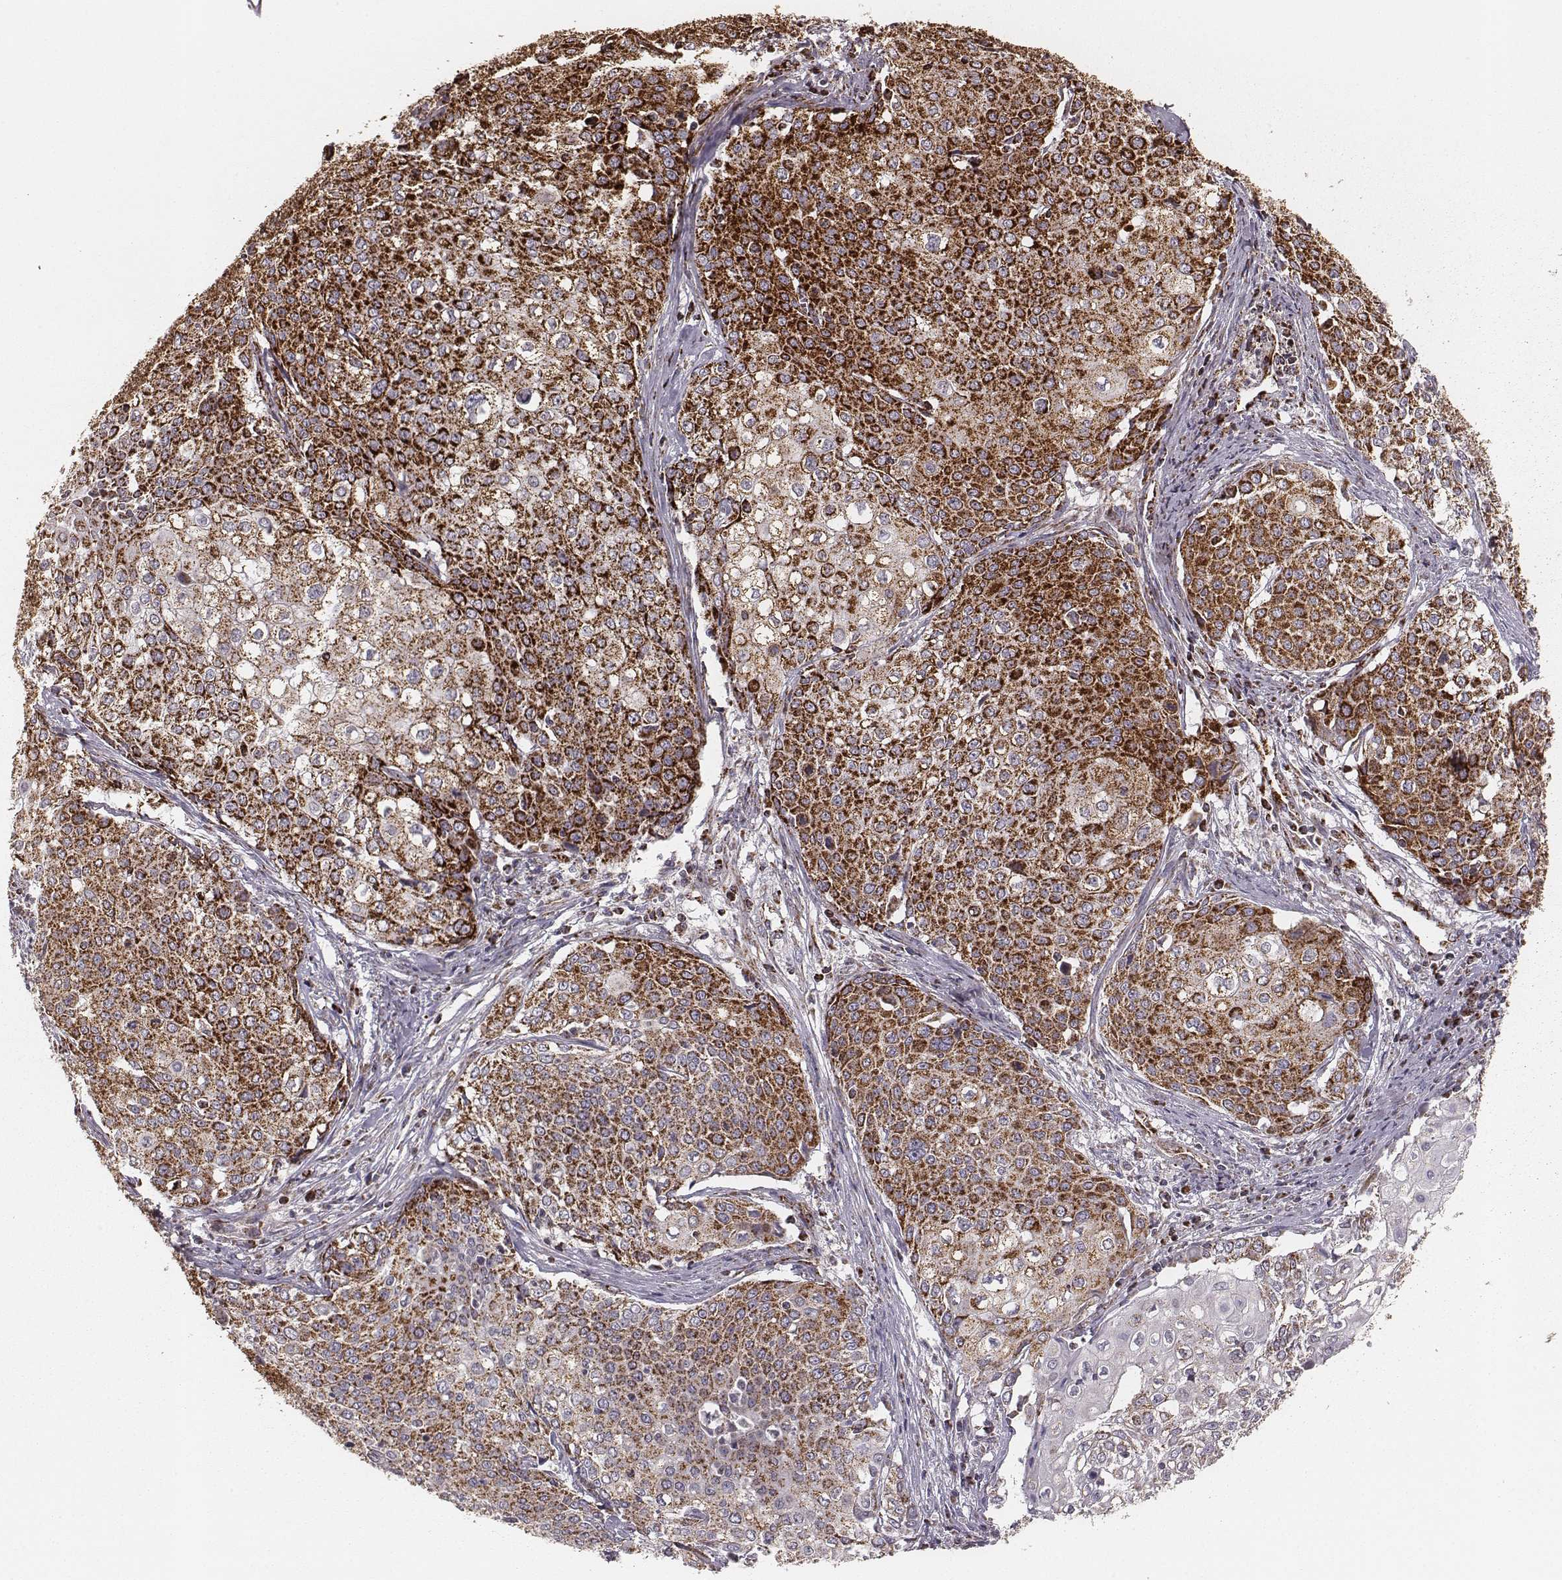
{"staining": {"intensity": "strong", "quantity": ">75%", "location": "cytoplasmic/membranous"}, "tissue": "cervical cancer", "cell_type": "Tumor cells", "image_type": "cancer", "snomed": [{"axis": "morphology", "description": "Squamous cell carcinoma, NOS"}, {"axis": "topography", "description": "Cervix"}], "caption": "A high amount of strong cytoplasmic/membranous staining is seen in approximately >75% of tumor cells in squamous cell carcinoma (cervical) tissue.", "gene": "TUFM", "patient": {"sex": "female", "age": 39}}